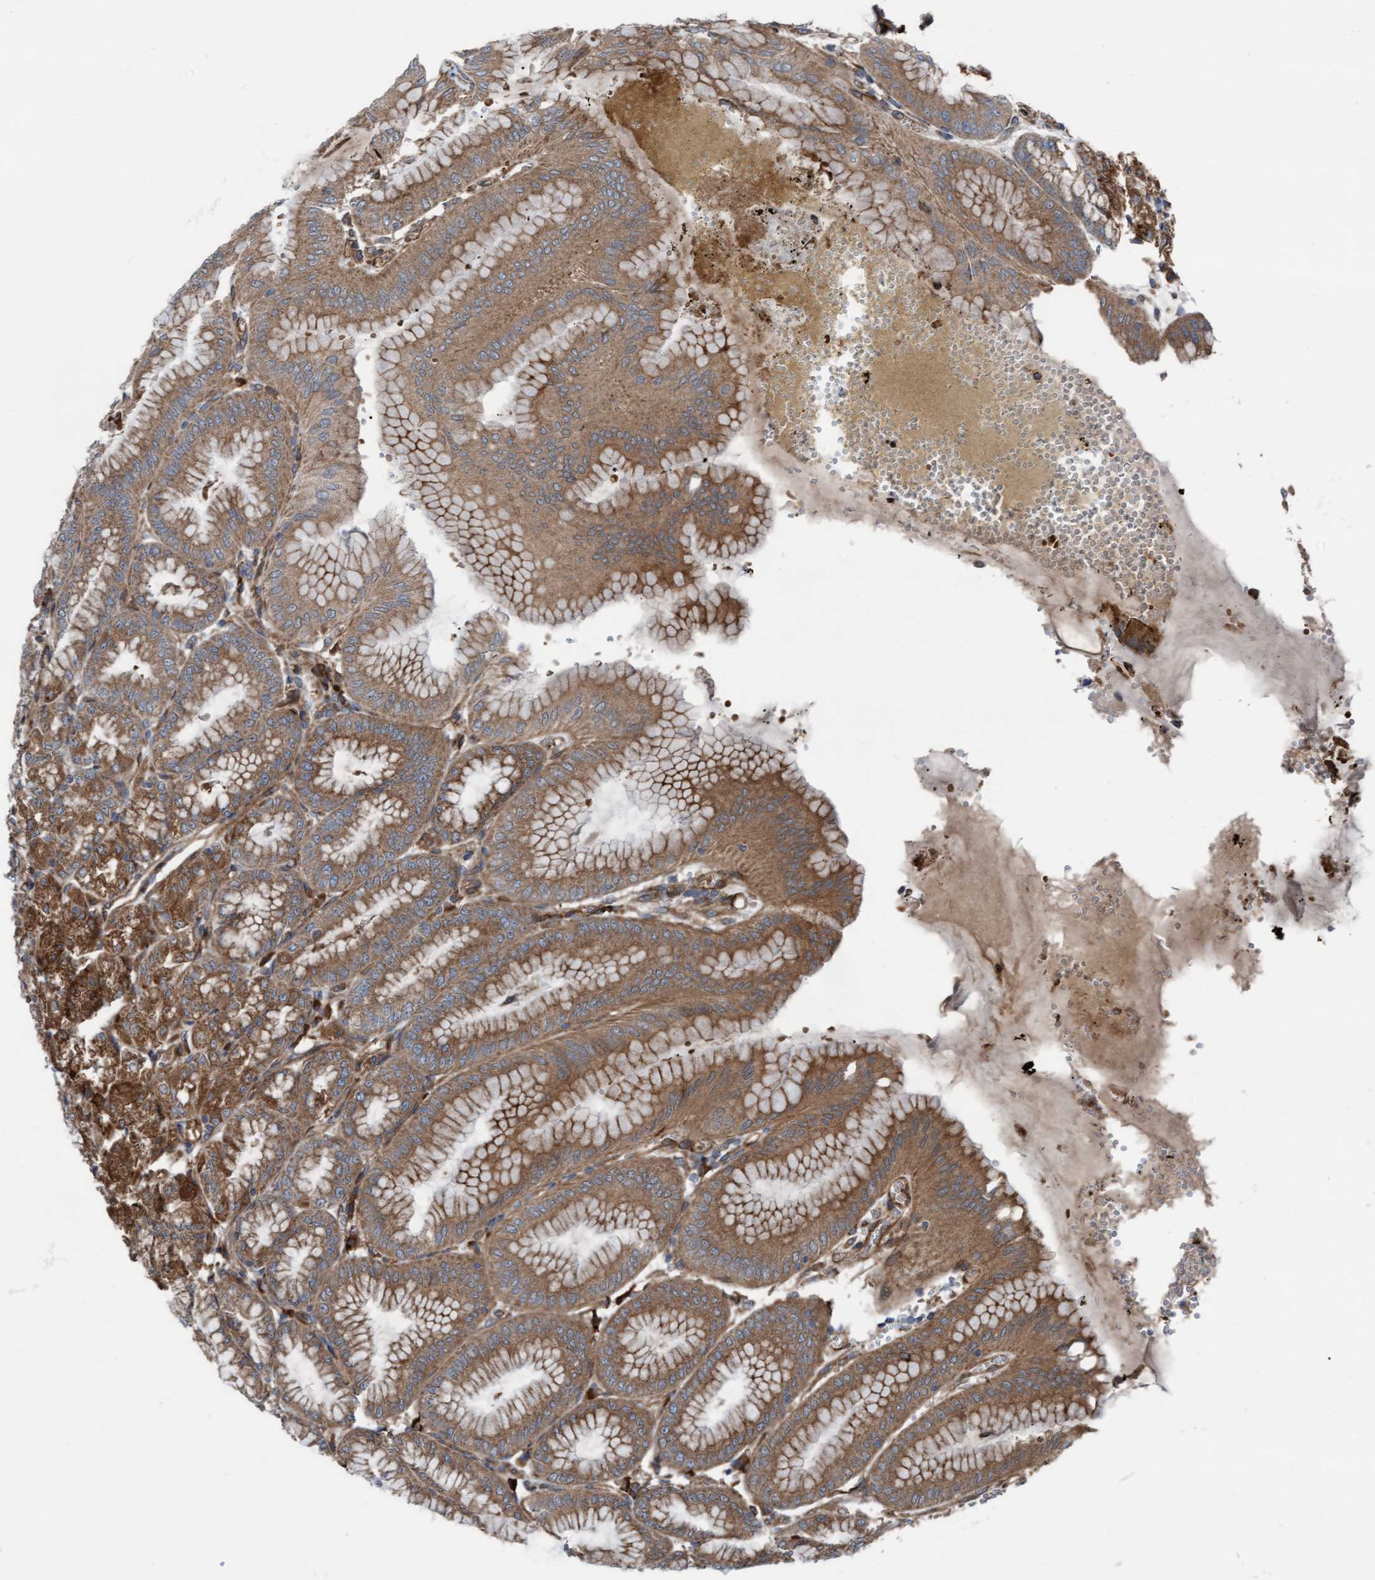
{"staining": {"intensity": "strong", "quantity": ">75%", "location": "cytoplasmic/membranous"}, "tissue": "stomach", "cell_type": "Glandular cells", "image_type": "normal", "snomed": [{"axis": "morphology", "description": "Normal tissue, NOS"}, {"axis": "topography", "description": "Stomach, lower"}], "caption": "Immunohistochemical staining of benign human stomach exhibits strong cytoplasmic/membranous protein expression in approximately >75% of glandular cells. (DAB IHC with brightfield microscopy, high magnification).", "gene": "RAP1GAP2", "patient": {"sex": "male", "age": 71}}